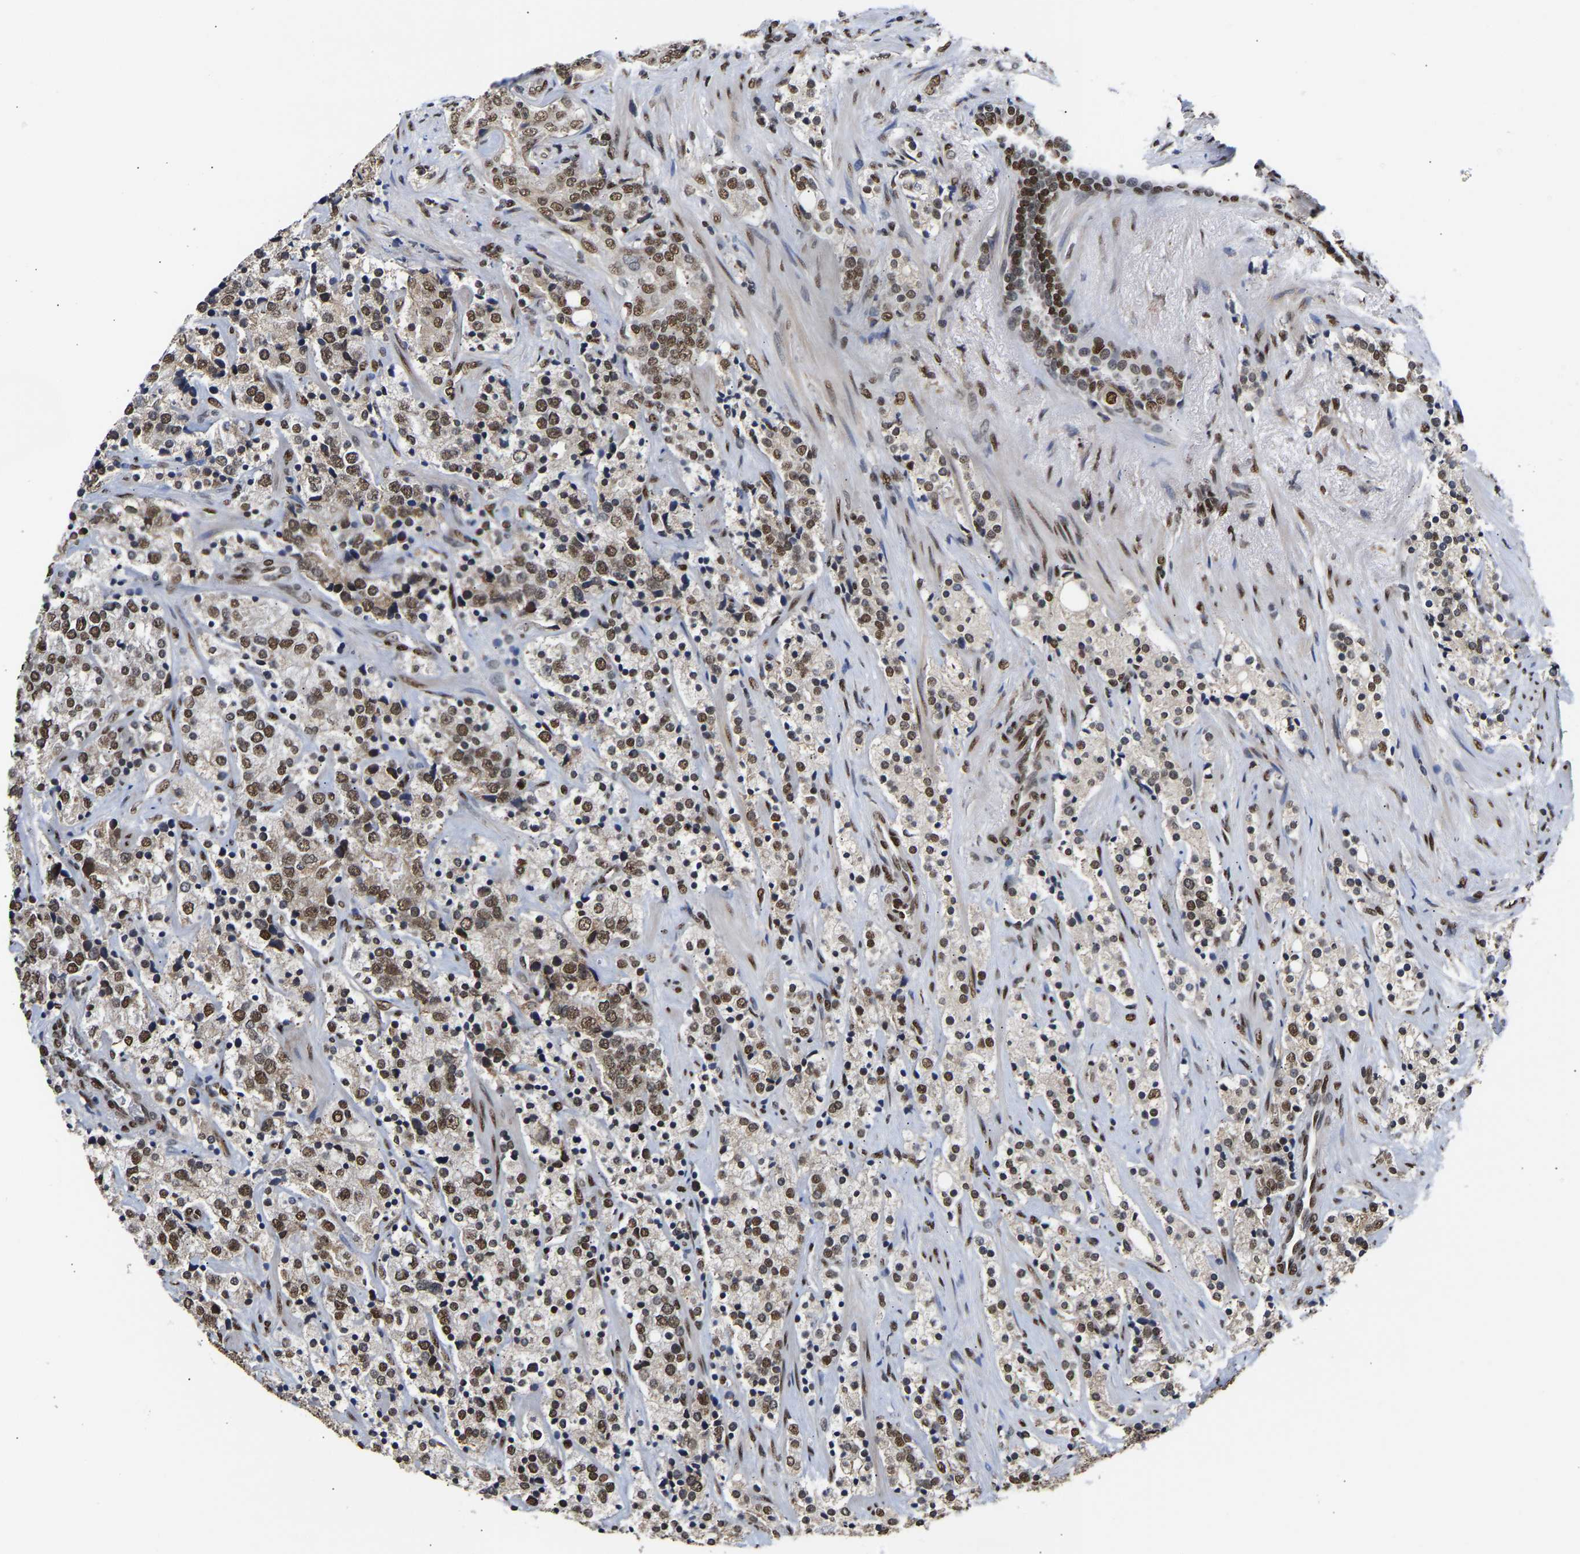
{"staining": {"intensity": "moderate", "quantity": ">75%", "location": "cytoplasmic/membranous,nuclear"}, "tissue": "prostate cancer", "cell_type": "Tumor cells", "image_type": "cancer", "snomed": [{"axis": "morphology", "description": "Adenocarcinoma, High grade"}, {"axis": "topography", "description": "Prostate"}], "caption": "An image showing moderate cytoplasmic/membranous and nuclear positivity in approximately >75% of tumor cells in prostate cancer (adenocarcinoma (high-grade)), as visualized by brown immunohistochemical staining.", "gene": "PSIP1", "patient": {"sex": "male", "age": 71}}